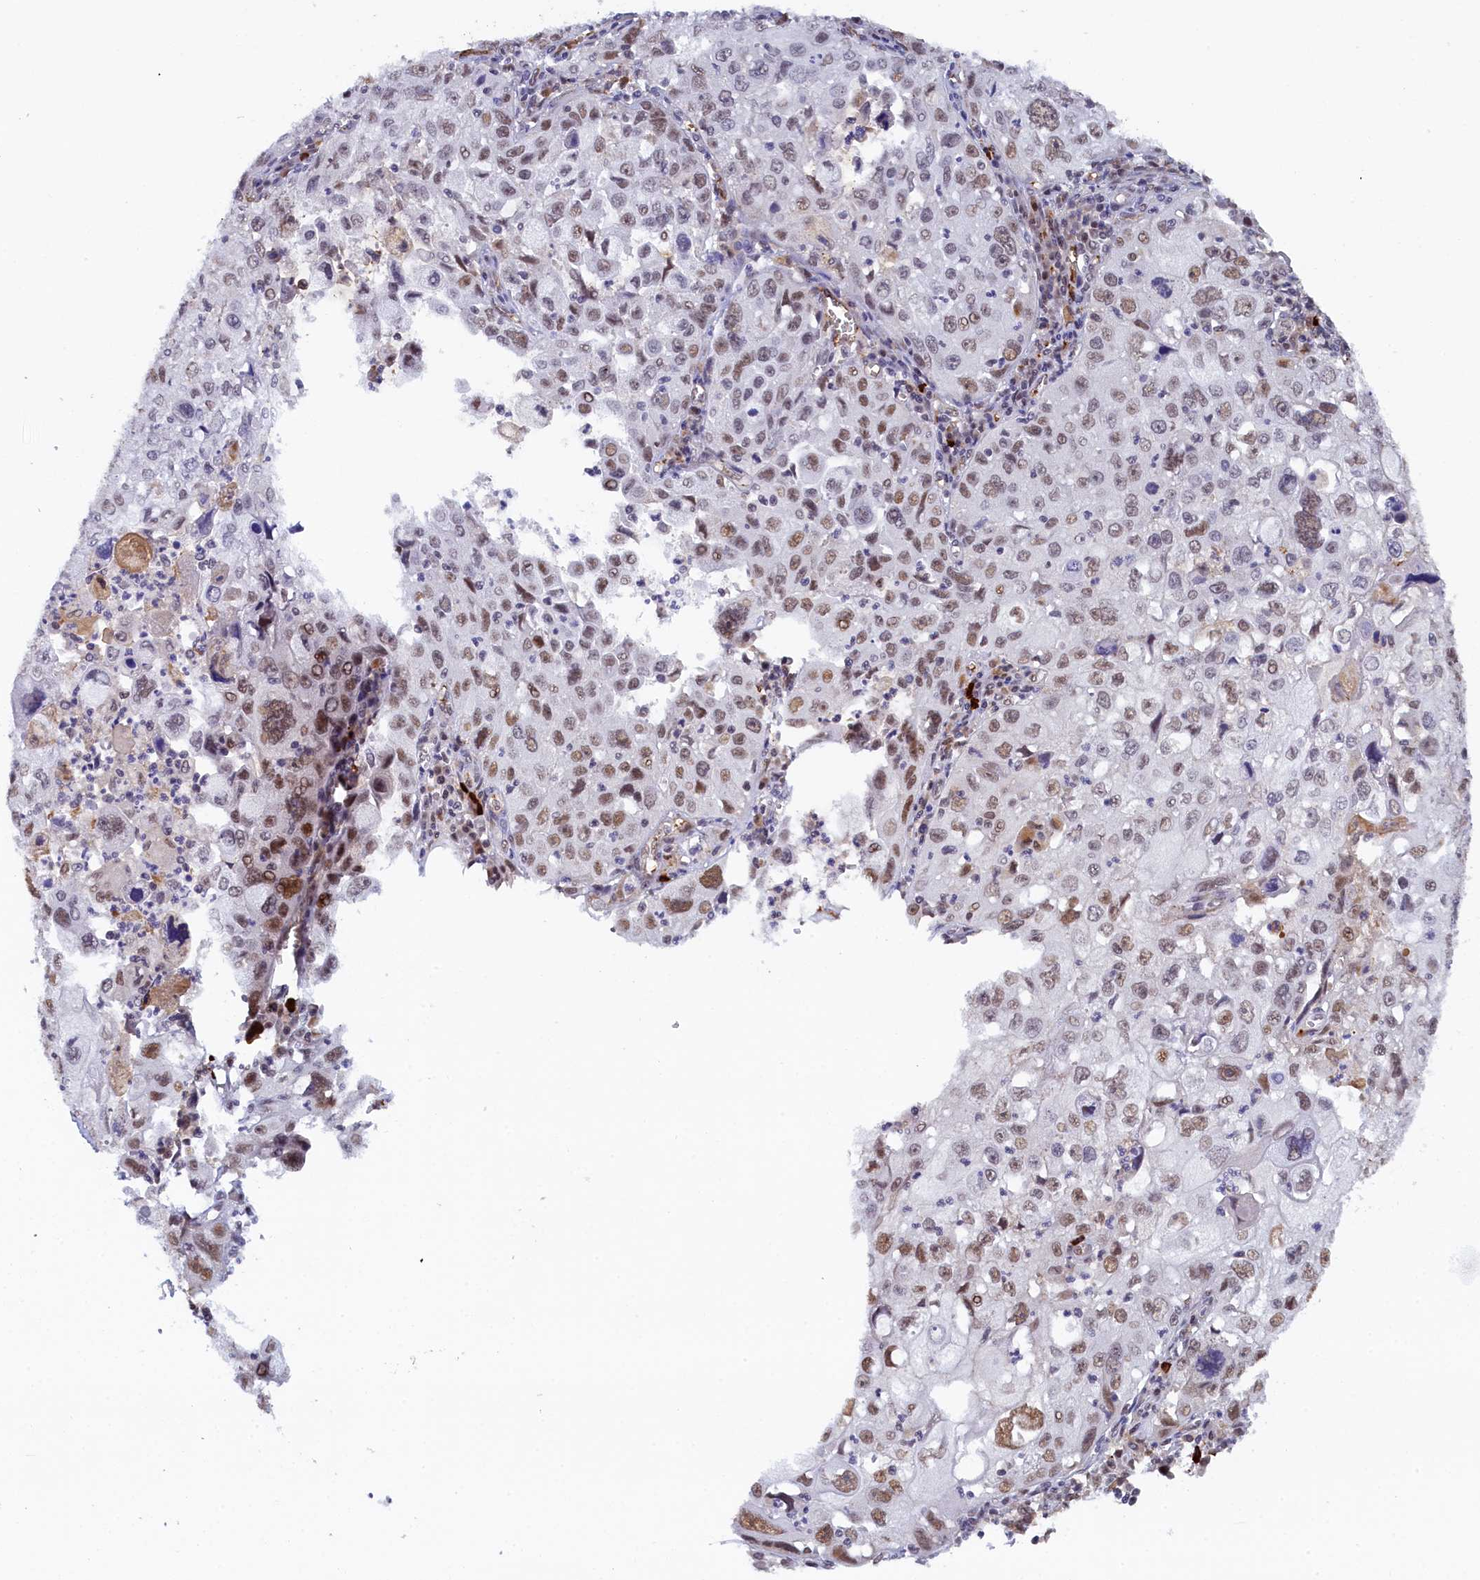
{"staining": {"intensity": "moderate", "quantity": ">75%", "location": "nuclear"}, "tissue": "cervical cancer", "cell_type": "Tumor cells", "image_type": "cancer", "snomed": [{"axis": "morphology", "description": "Squamous cell carcinoma, NOS"}, {"axis": "topography", "description": "Cervix"}], "caption": "Brown immunohistochemical staining in cervical cancer (squamous cell carcinoma) displays moderate nuclear expression in about >75% of tumor cells.", "gene": "INTS14", "patient": {"sex": "female", "age": 42}}